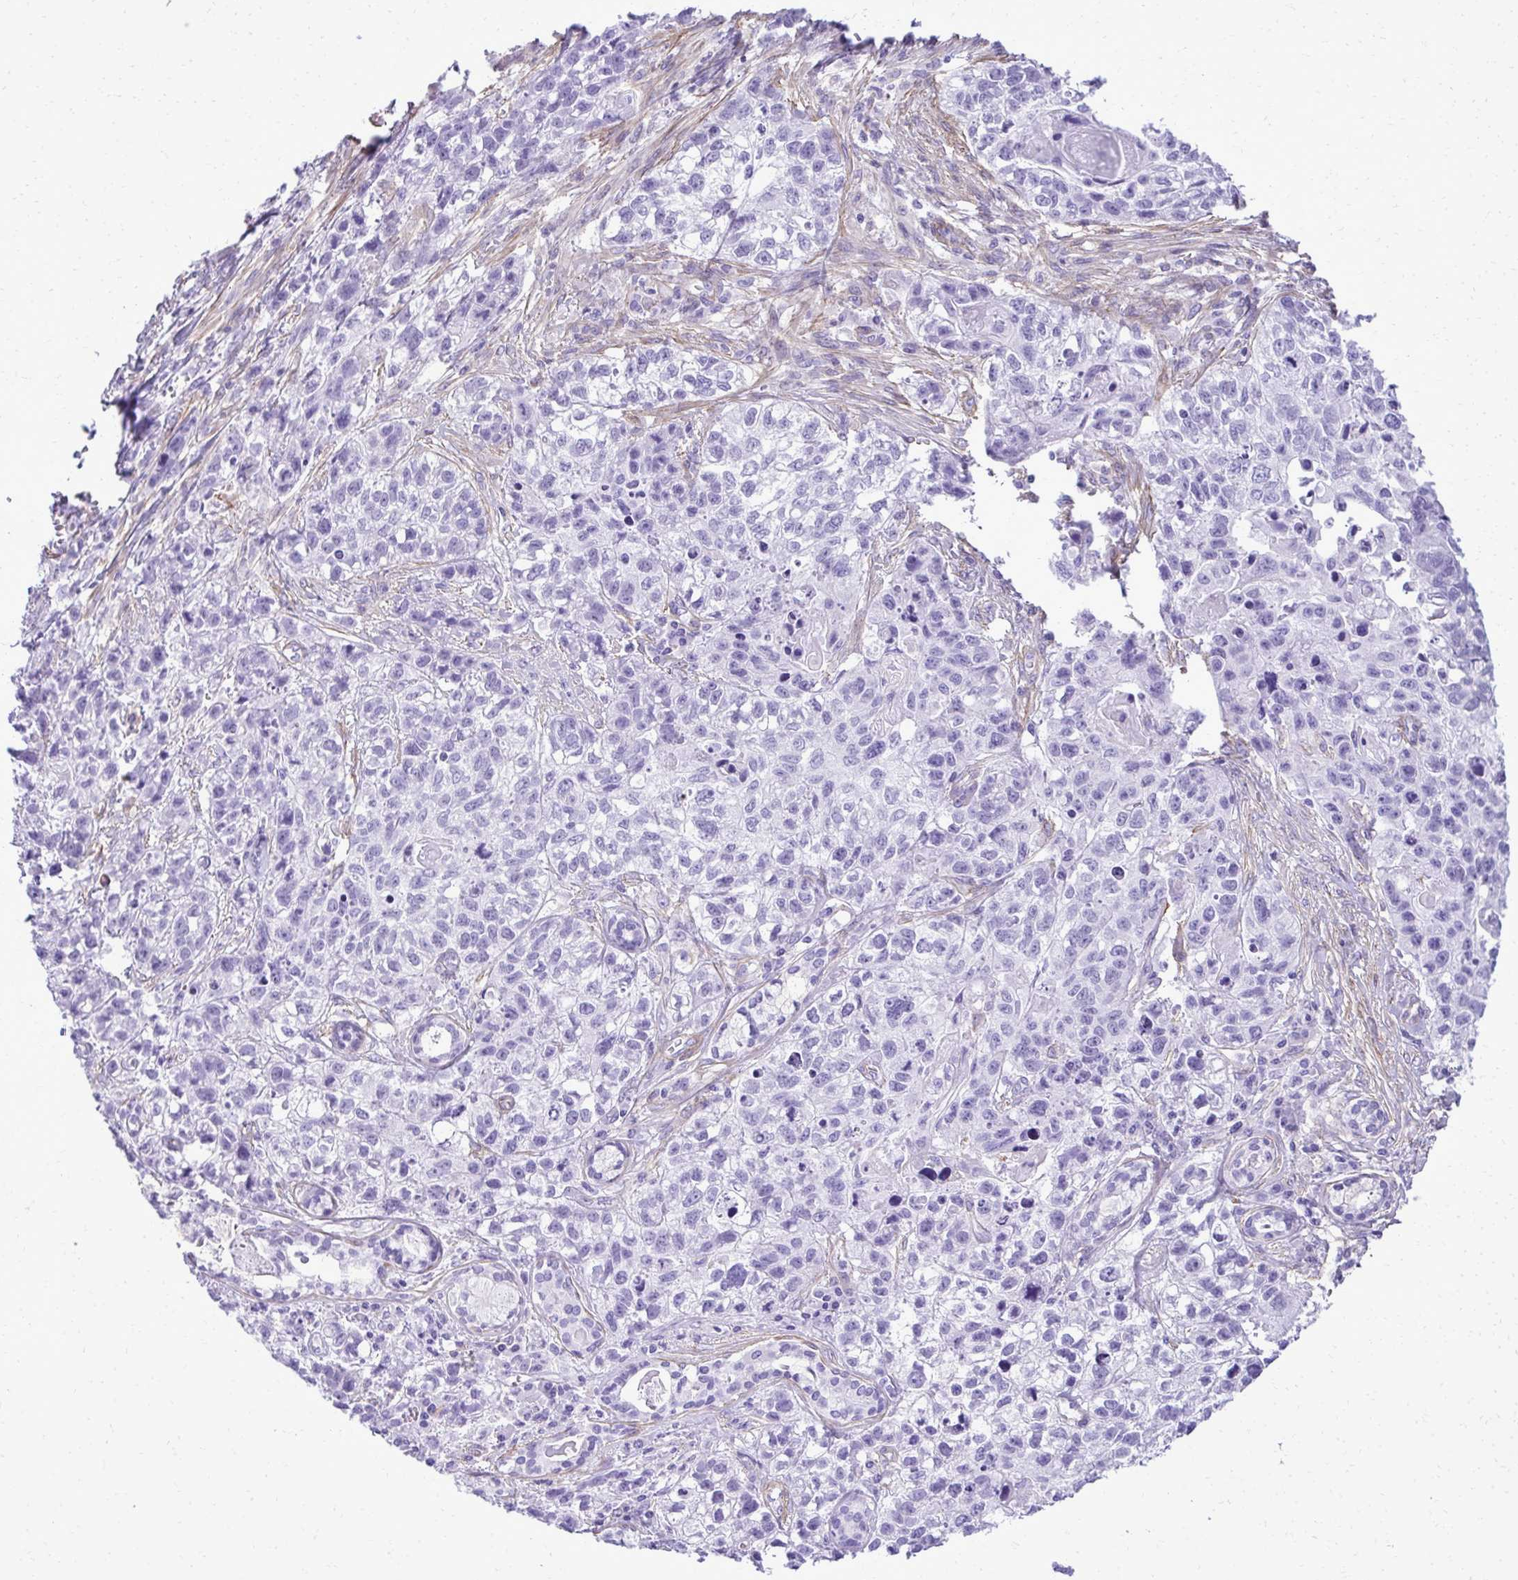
{"staining": {"intensity": "negative", "quantity": "none", "location": "none"}, "tissue": "lung cancer", "cell_type": "Tumor cells", "image_type": "cancer", "snomed": [{"axis": "morphology", "description": "Squamous cell carcinoma, NOS"}, {"axis": "topography", "description": "Lung"}], "caption": "Immunohistochemistry (IHC) histopathology image of human squamous cell carcinoma (lung) stained for a protein (brown), which demonstrates no expression in tumor cells.", "gene": "PITPNM3", "patient": {"sex": "male", "age": 74}}